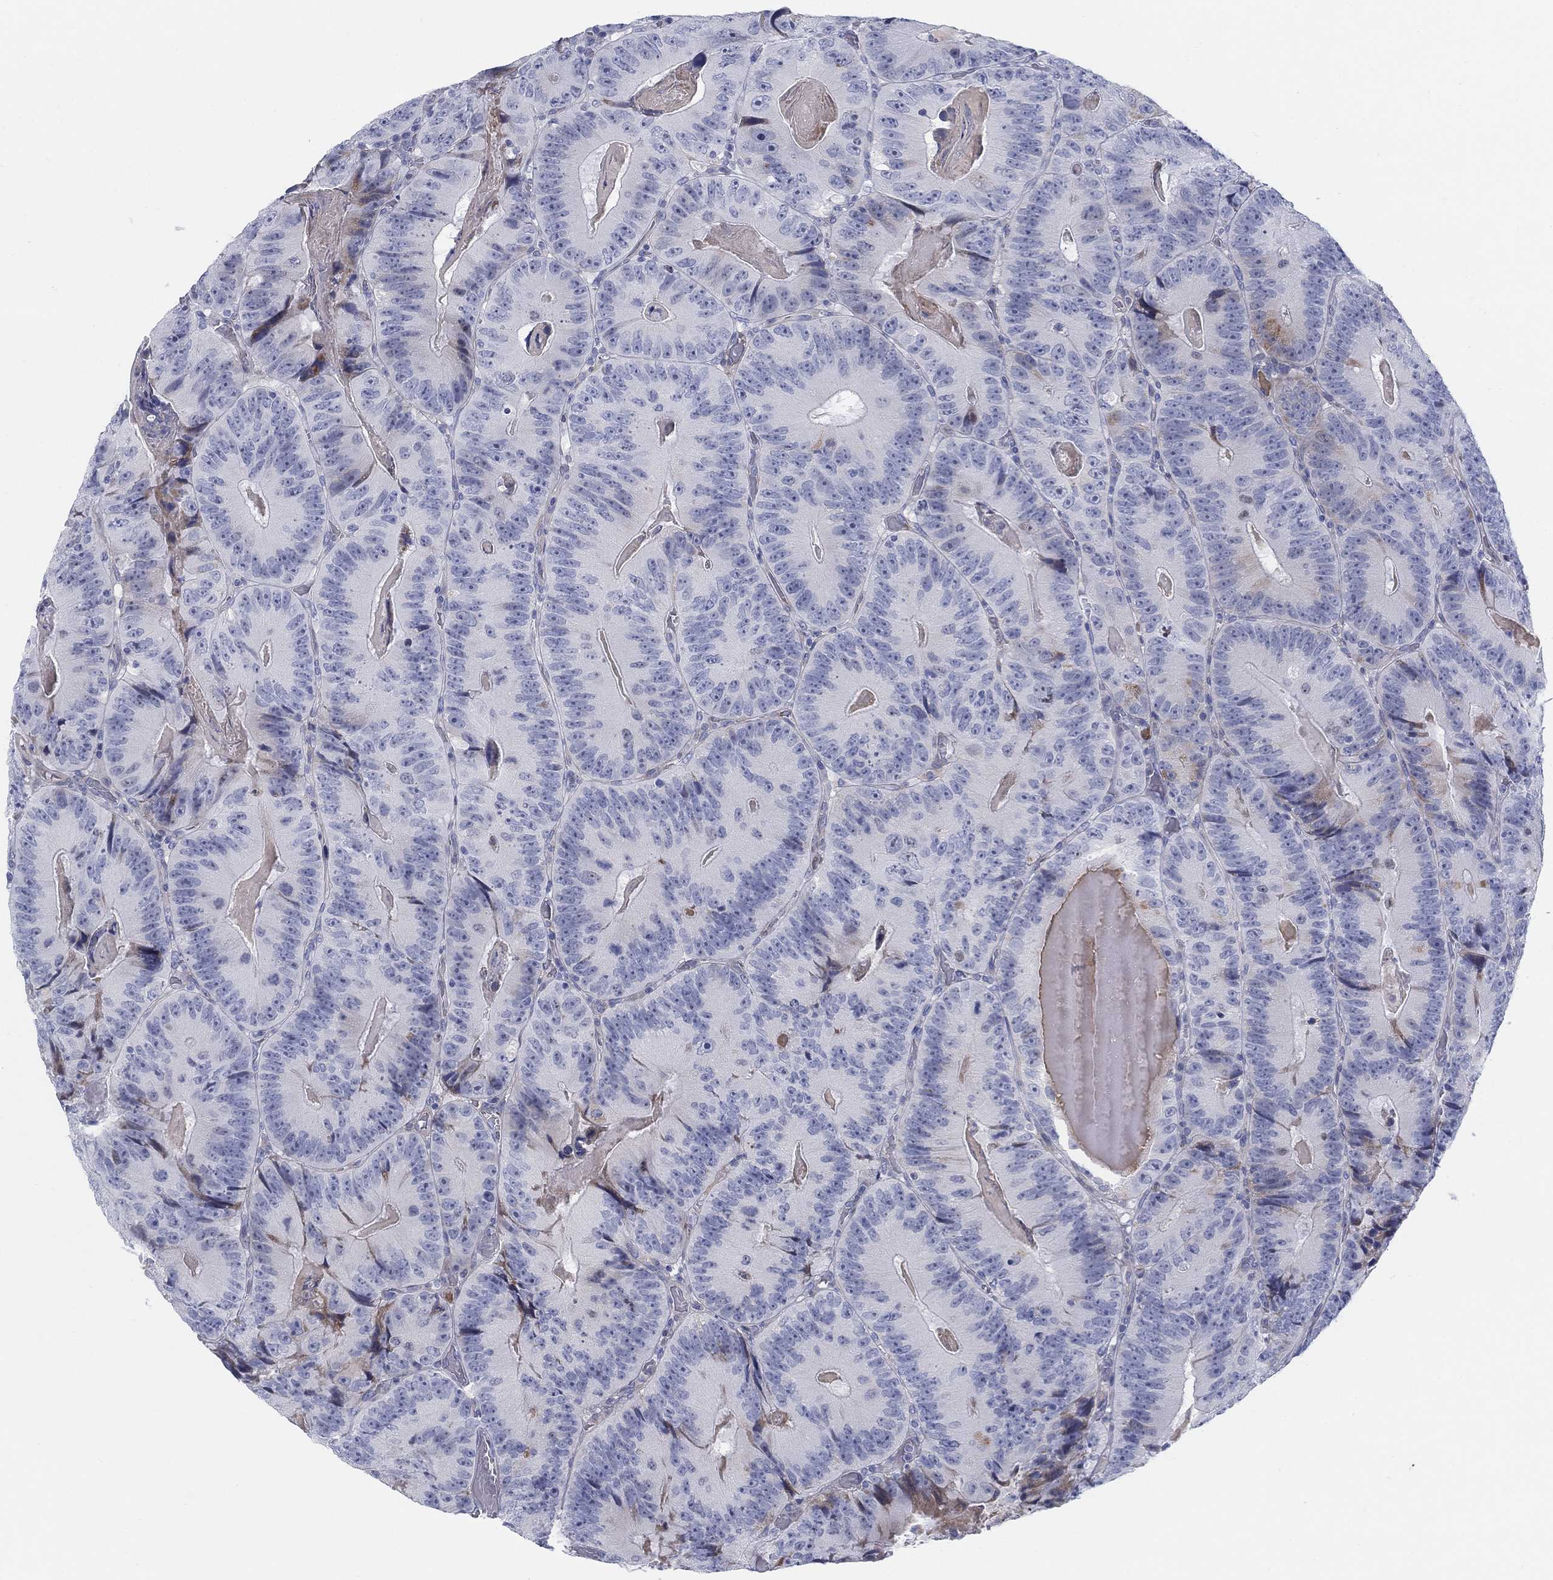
{"staining": {"intensity": "moderate", "quantity": "<25%", "location": "cytoplasmic/membranous"}, "tissue": "colorectal cancer", "cell_type": "Tumor cells", "image_type": "cancer", "snomed": [{"axis": "morphology", "description": "Adenocarcinoma, NOS"}, {"axis": "topography", "description": "Colon"}], "caption": "There is low levels of moderate cytoplasmic/membranous expression in tumor cells of colorectal cancer (adenocarcinoma), as demonstrated by immunohistochemical staining (brown color).", "gene": "HEATR4", "patient": {"sex": "female", "age": 86}}